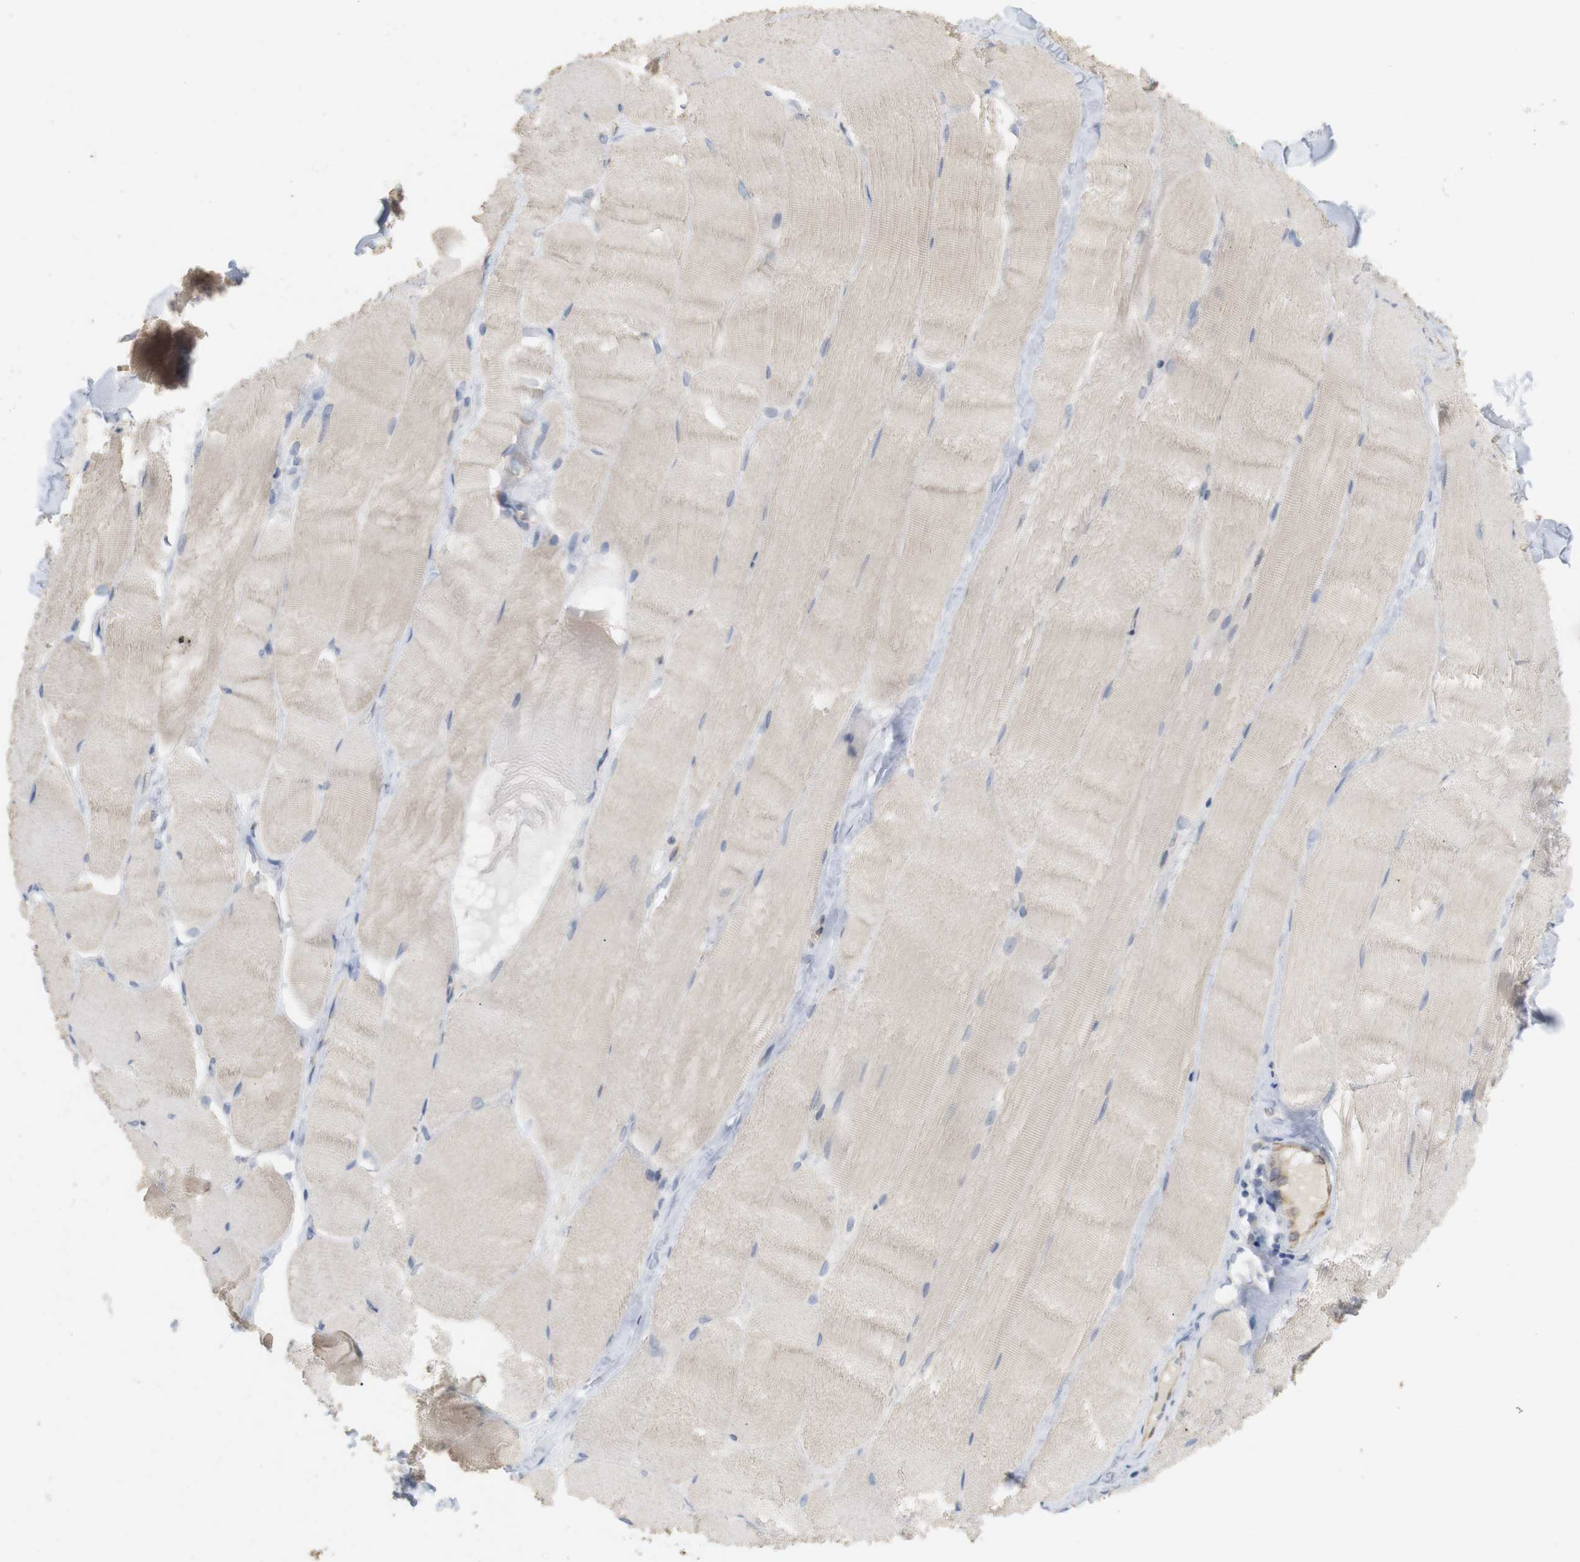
{"staining": {"intensity": "negative", "quantity": "none", "location": "none"}, "tissue": "skeletal muscle", "cell_type": "Myocytes", "image_type": "normal", "snomed": [{"axis": "morphology", "description": "Normal tissue, NOS"}, {"axis": "morphology", "description": "Squamous cell carcinoma, NOS"}, {"axis": "topography", "description": "Skeletal muscle"}], "caption": "Immunohistochemistry (IHC) of benign human skeletal muscle reveals no staining in myocytes. The staining was performed using DAB (3,3'-diaminobenzidine) to visualize the protein expression in brown, while the nuclei were stained in blue with hematoxylin (Magnification: 20x).", "gene": "ITPR1", "patient": {"sex": "male", "age": 51}}